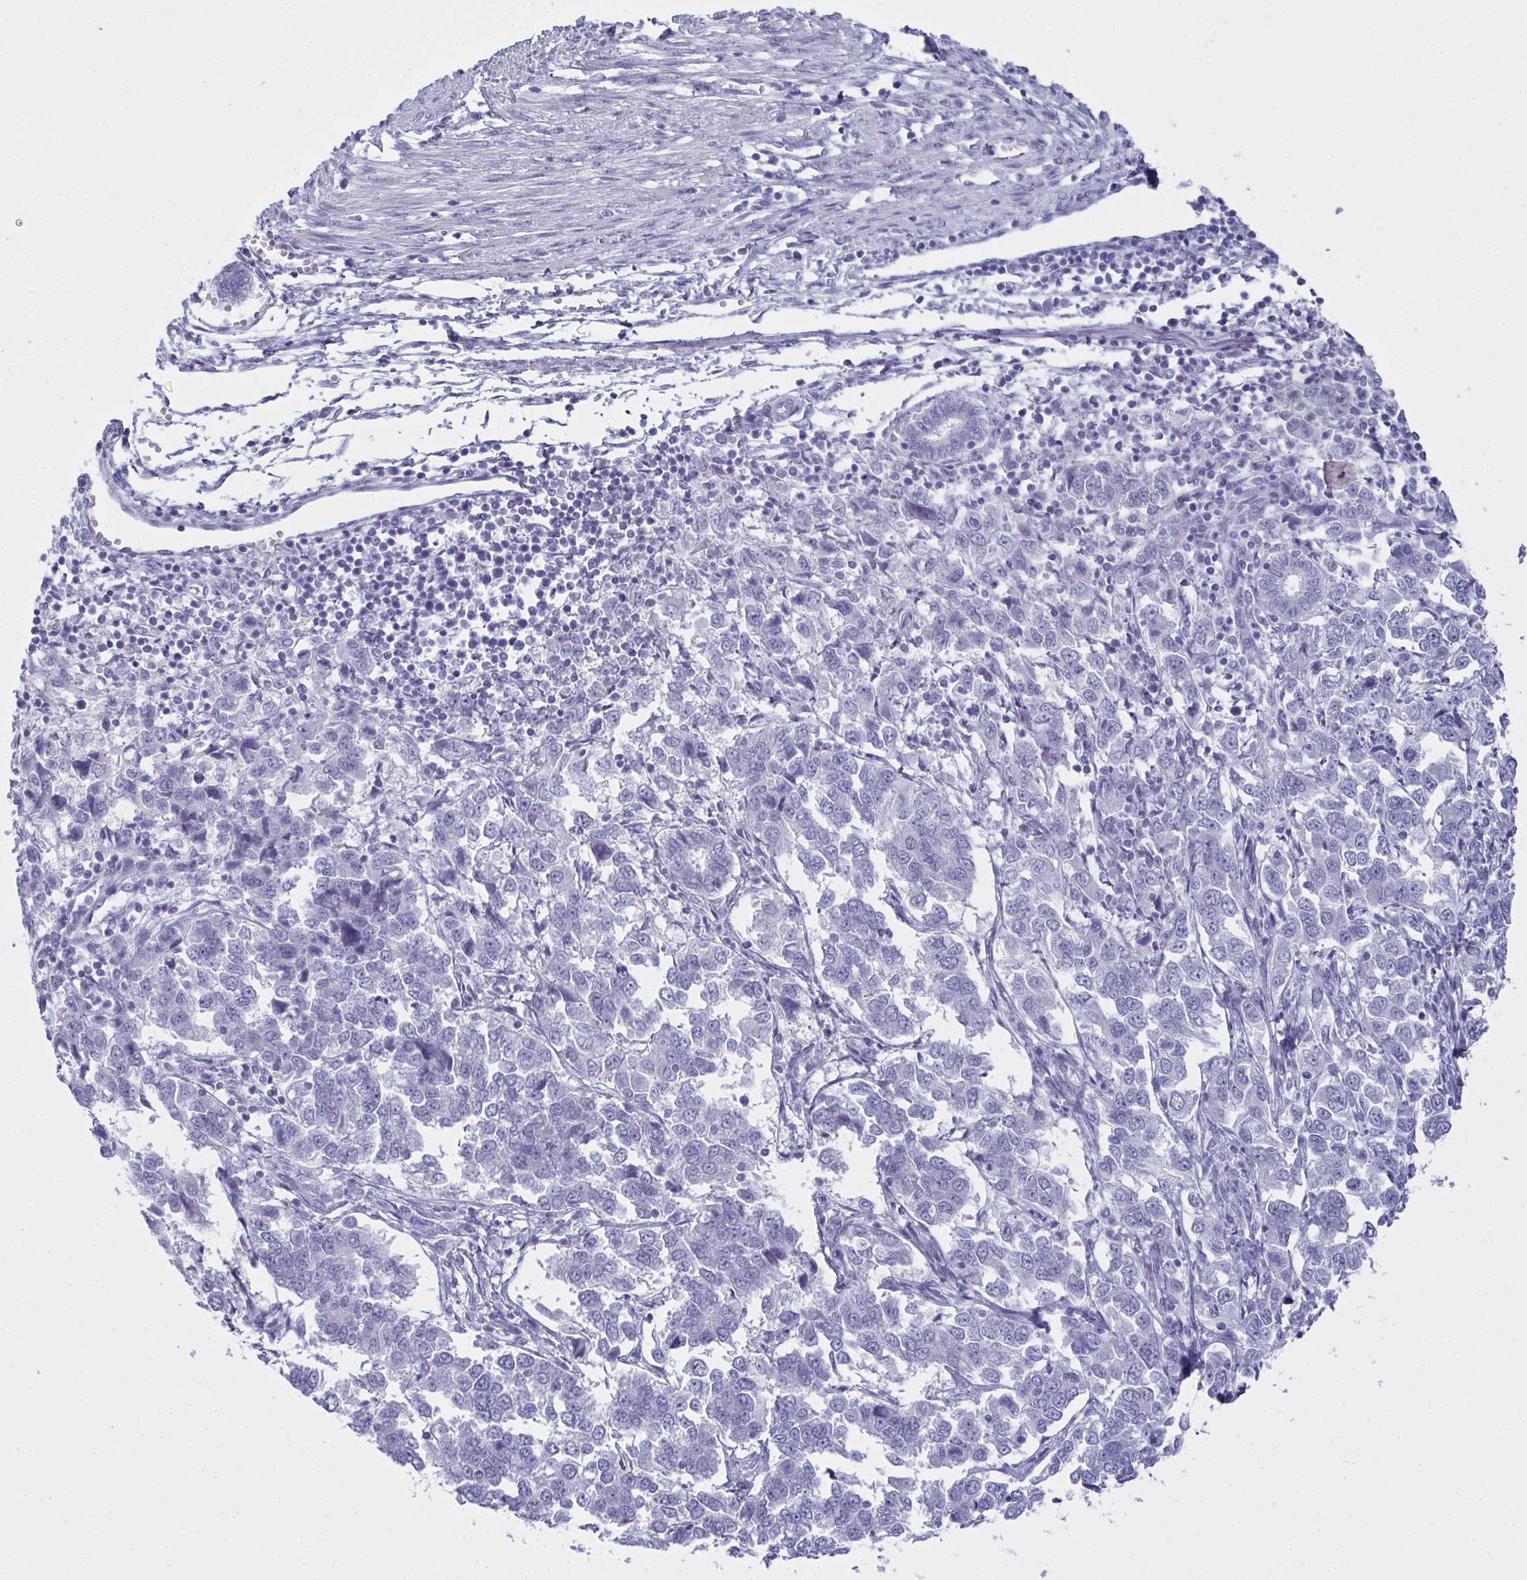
{"staining": {"intensity": "negative", "quantity": "none", "location": "none"}, "tissue": "endometrial cancer", "cell_type": "Tumor cells", "image_type": "cancer", "snomed": [{"axis": "morphology", "description": "Adenocarcinoma, NOS"}, {"axis": "topography", "description": "Endometrium"}], "caption": "Adenocarcinoma (endometrial) was stained to show a protein in brown. There is no significant staining in tumor cells.", "gene": "SLC36A2", "patient": {"sex": "female", "age": 43}}